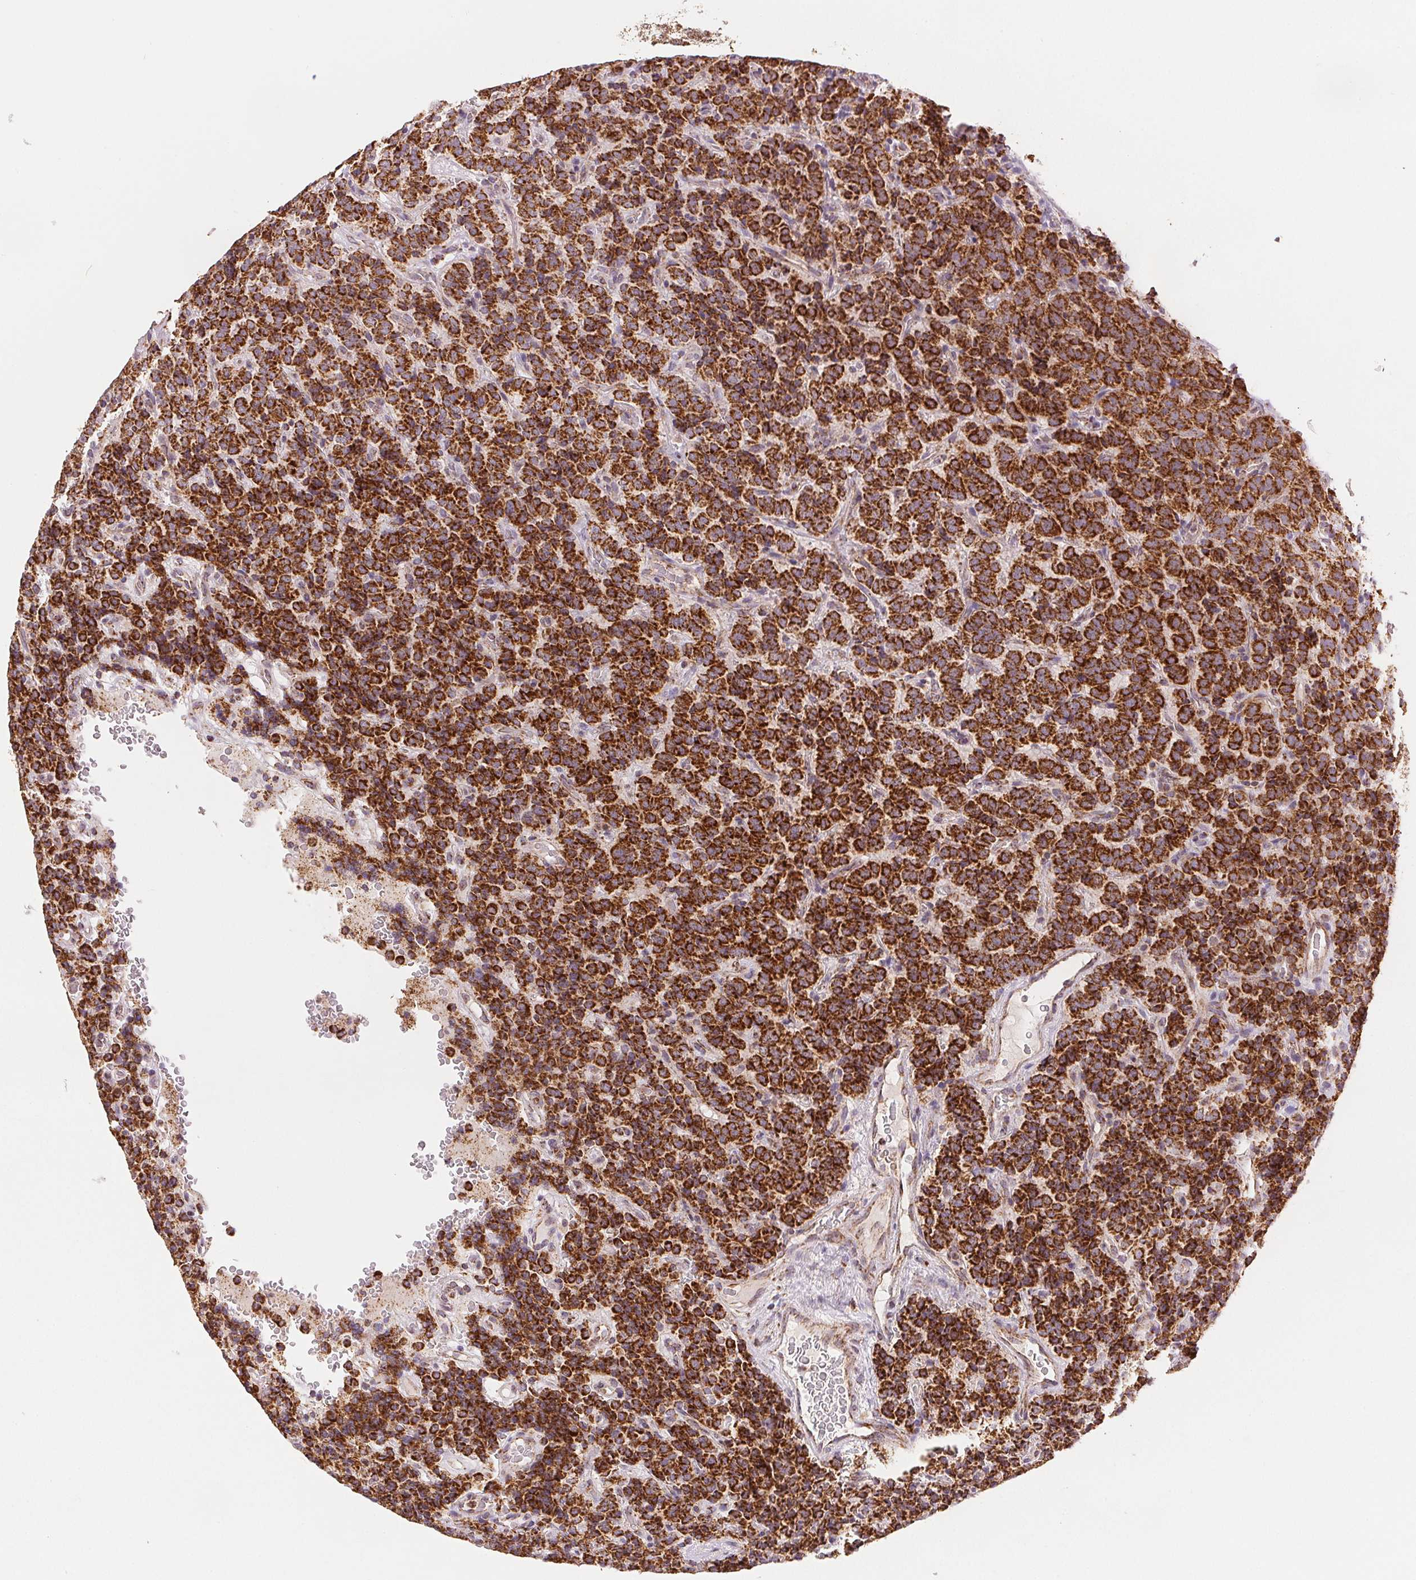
{"staining": {"intensity": "strong", "quantity": ">75%", "location": "cytoplasmic/membranous"}, "tissue": "carcinoid", "cell_type": "Tumor cells", "image_type": "cancer", "snomed": [{"axis": "morphology", "description": "Carcinoid, malignant, NOS"}, {"axis": "topography", "description": "Pancreas"}], "caption": "Tumor cells demonstrate strong cytoplasmic/membranous positivity in approximately >75% of cells in carcinoid.", "gene": "SDHB", "patient": {"sex": "male", "age": 36}}